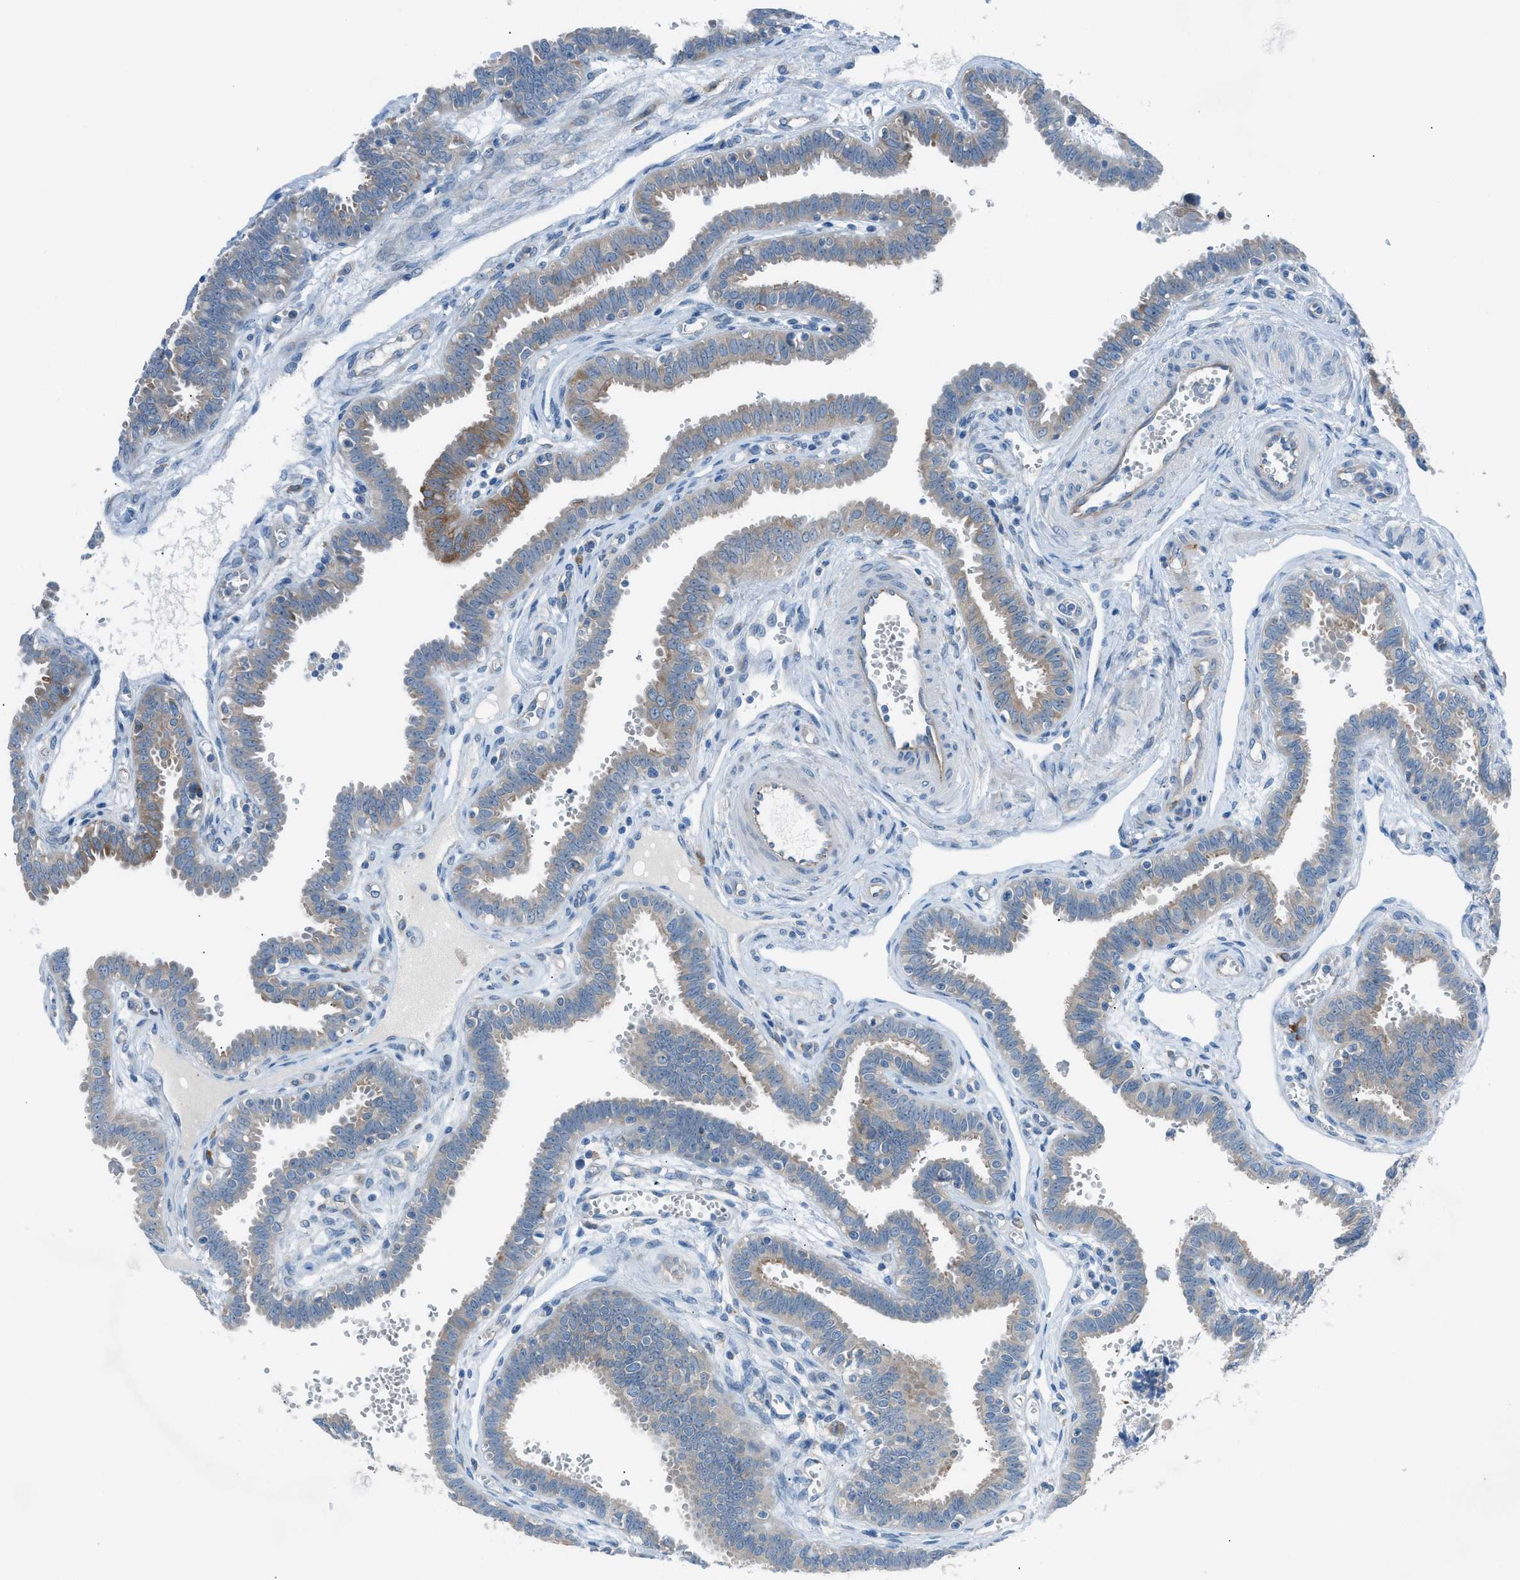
{"staining": {"intensity": "moderate", "quantity": "25%-75%", "location": "cytoplasmic/membranous"}, "tissue": "fallopian tube", "cell_type": "Glandular cells", "image_type": "normal", "snomed": [{"axis": "morphology", "description": "Normal tissue, NOS"}, {"axis": "topography", "description": "Fallopian tube"}], "caption": "Unremarkable fallopian tube was stained to show a protein in brown. There is medium levels of moderate cytoplasmic/membranous staining in about 25%-75% of glandular cells. Immunohistochemistry (ihc) stains the protein of interest in brown and the nuclei are stained blue.", "gene": "HEG1", "patient": {"sex": "female", "age": 32}}